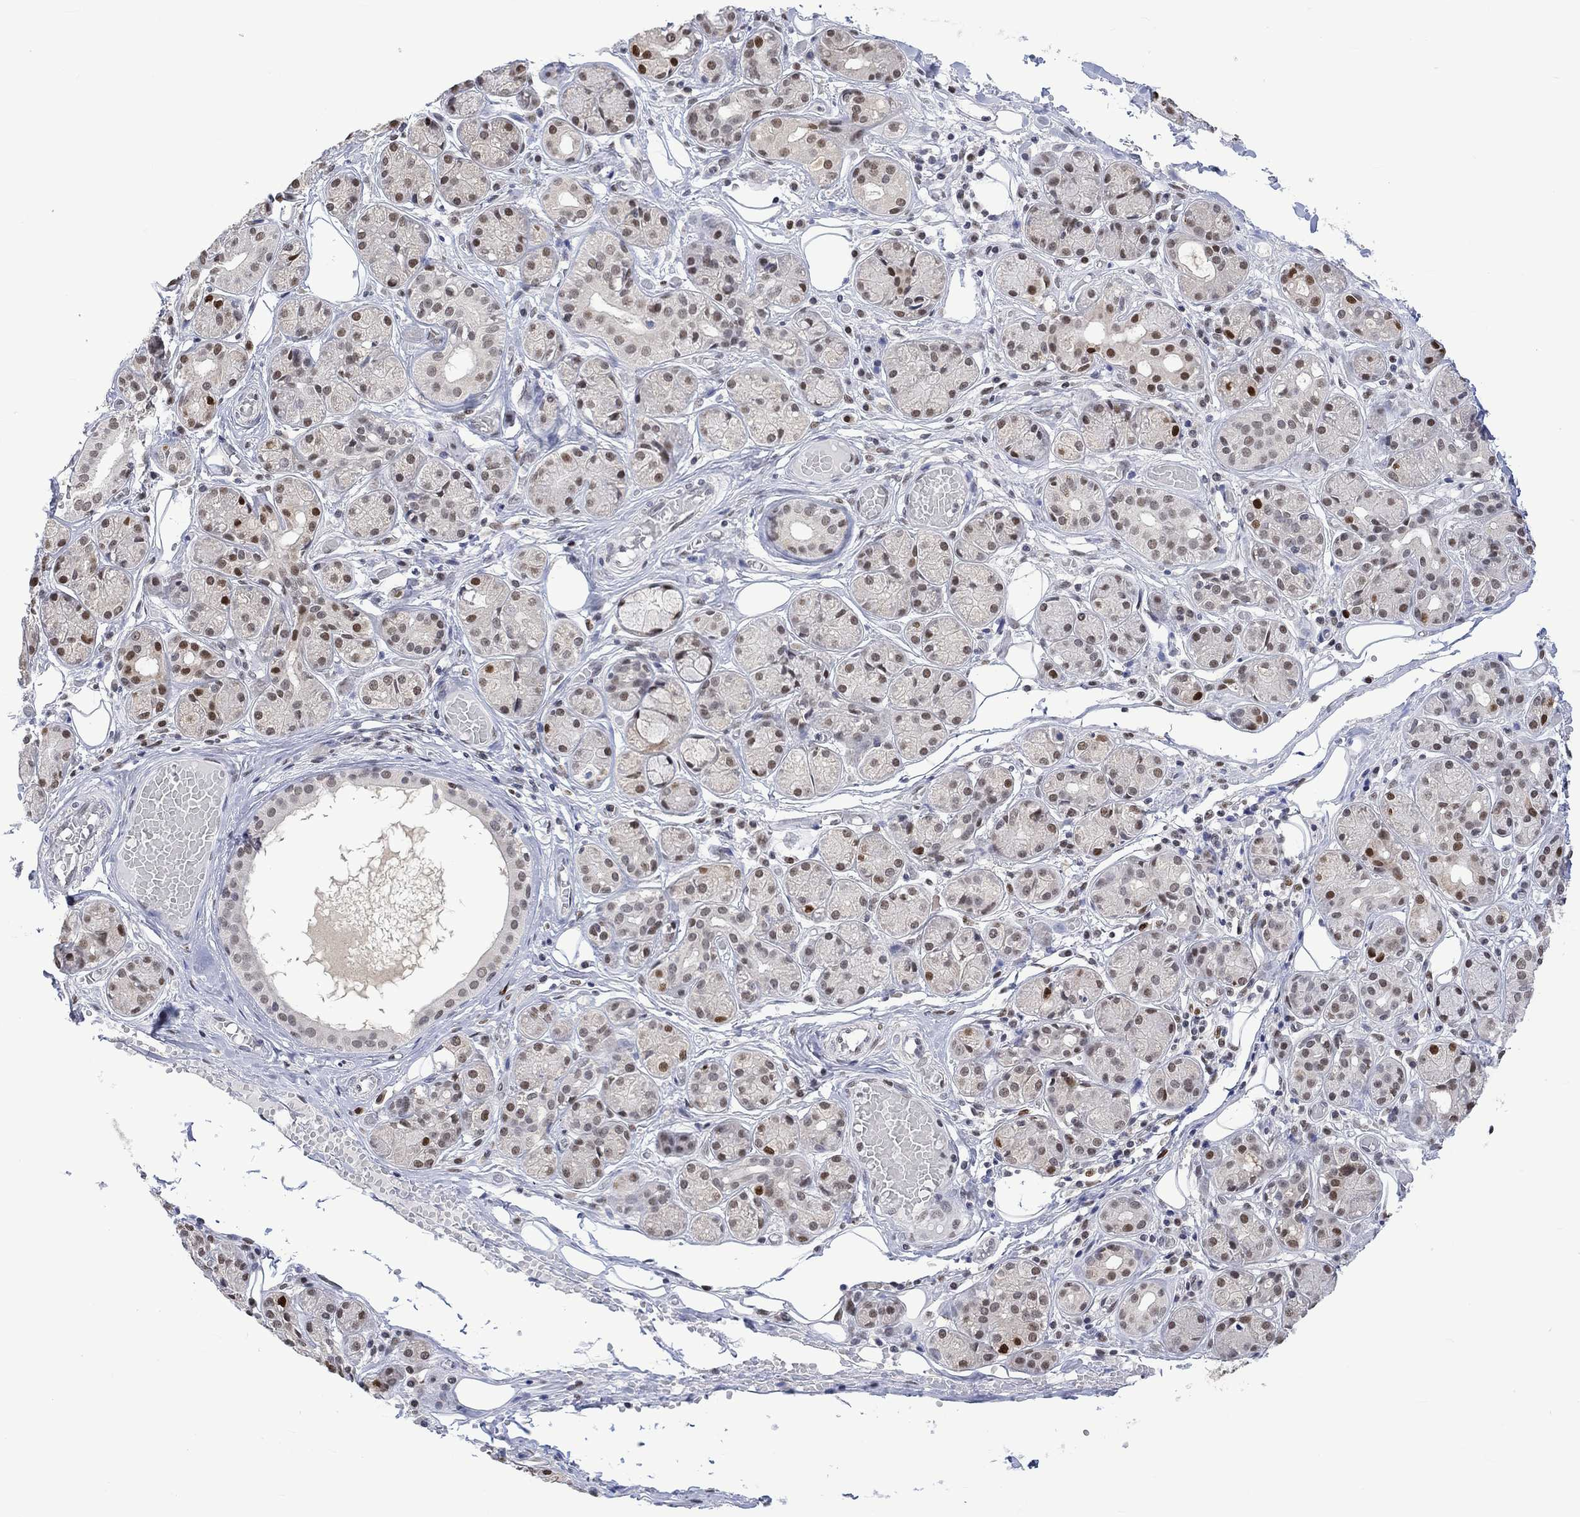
{"staining": {"intensity": "strong", "quantity": "<25%", "location": "nuclear"}, "tissue": "salivary gland", "cell_type": "Glandular cells", "image_type": "normal", "snomed": [{"axis": "morphology", "description": "Normal tissue, NOS"}, {"axis": "topography", "description": "Salivary gland"}, {"axis": "topography", "description": "Peripheral nerve tissue"}], "caption": "A brown stain highlights strong nuclear positivity of a protein in glandular cells of unremarkable salivary gland.", "gene": "RAD54L2", "patient": {"sex": "male", "age": 71}}